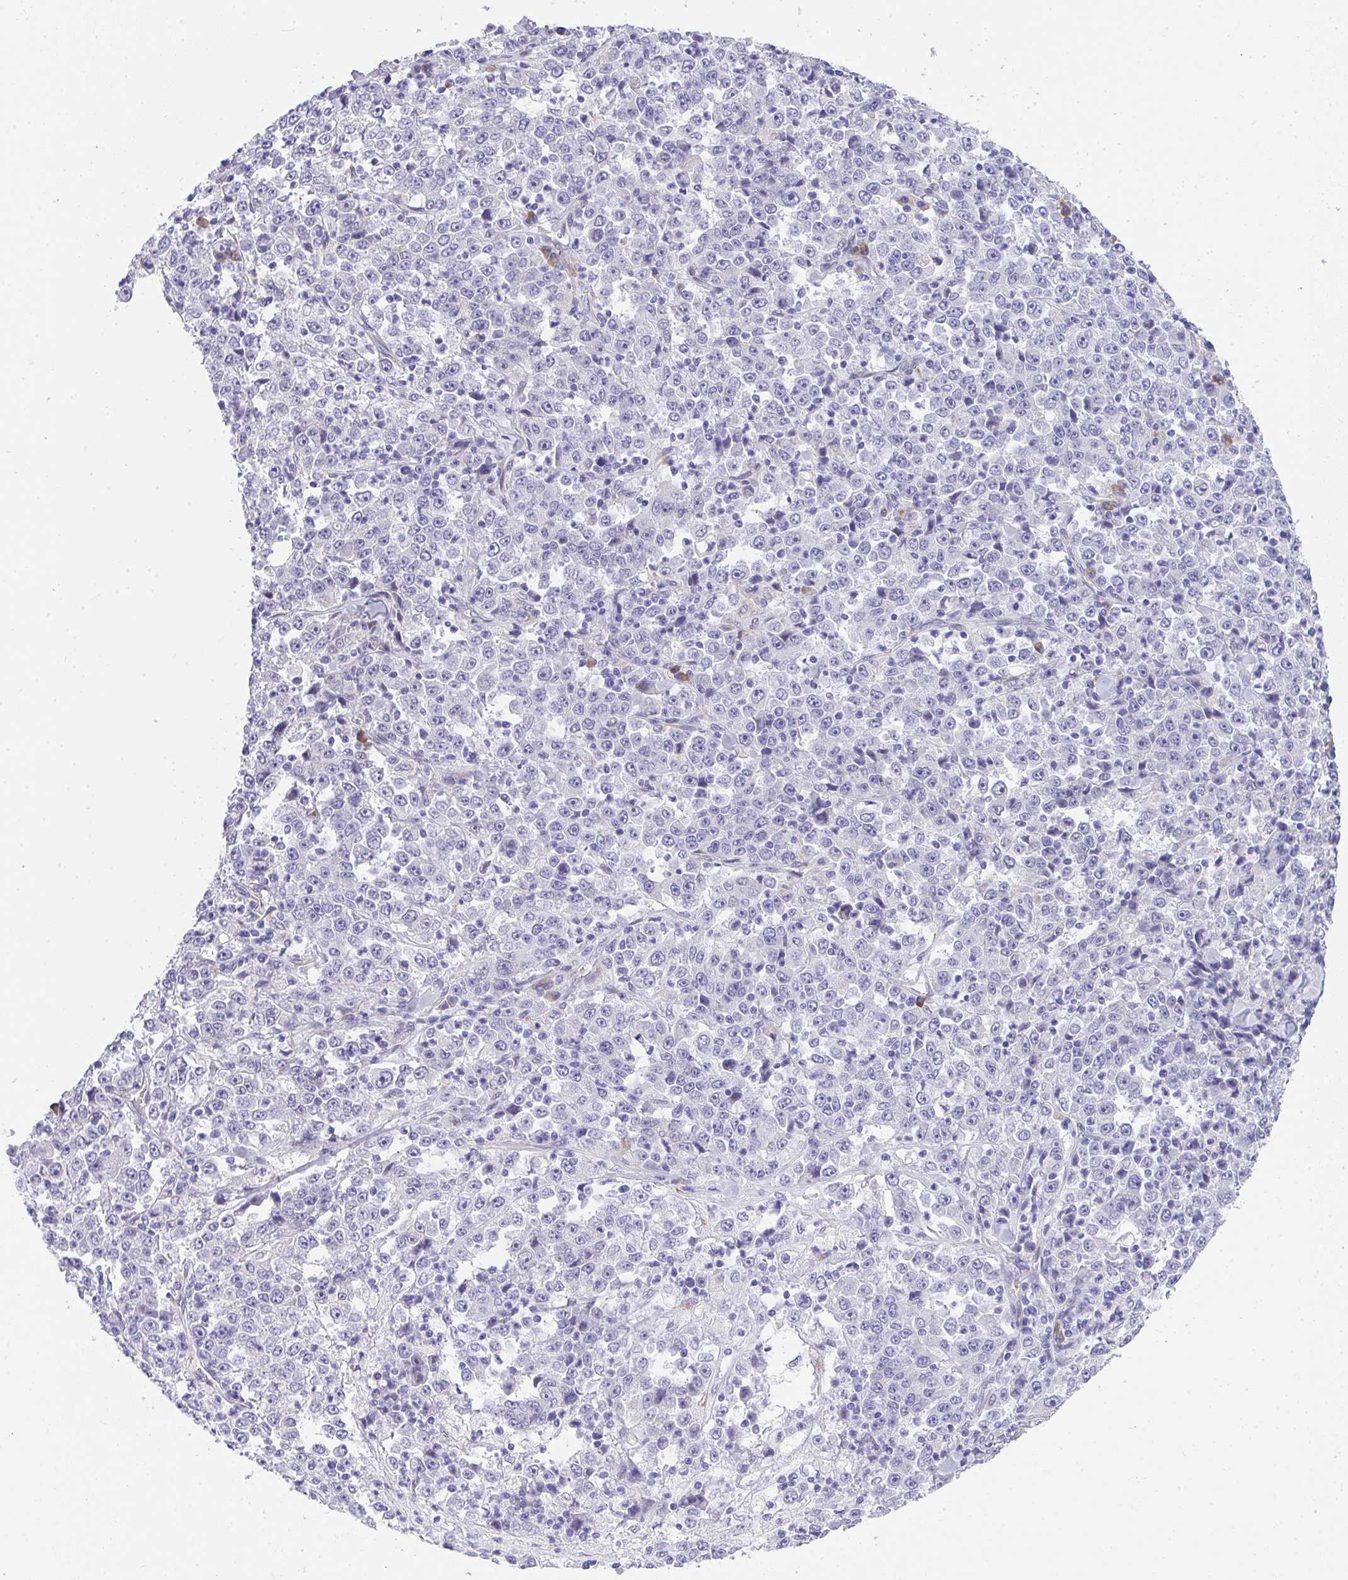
{"staining": {"intensity": "negative", "quantity": "none", "location": "none"}, "tissue": "stomach cancer", "cell_type": "Tumor cells", "image_type": "cancer", "snomed": [{"axis": "morphology", "description": "Normal tissue, NOS"}, {"axis": "morphology", "description": "Adenocarcinoma, NOS"}, {"axis": "topography", "description": "Stomach, upper"}, {"axis": "topography", "description": "Stomach"}], "caption": "A histopathology image of adenocarcinoma (stomach) stained for a protein displays no brown staining in tumor cells.", "gene": "ADRA2C", "patient": {"sex": "male", "age": 59}}